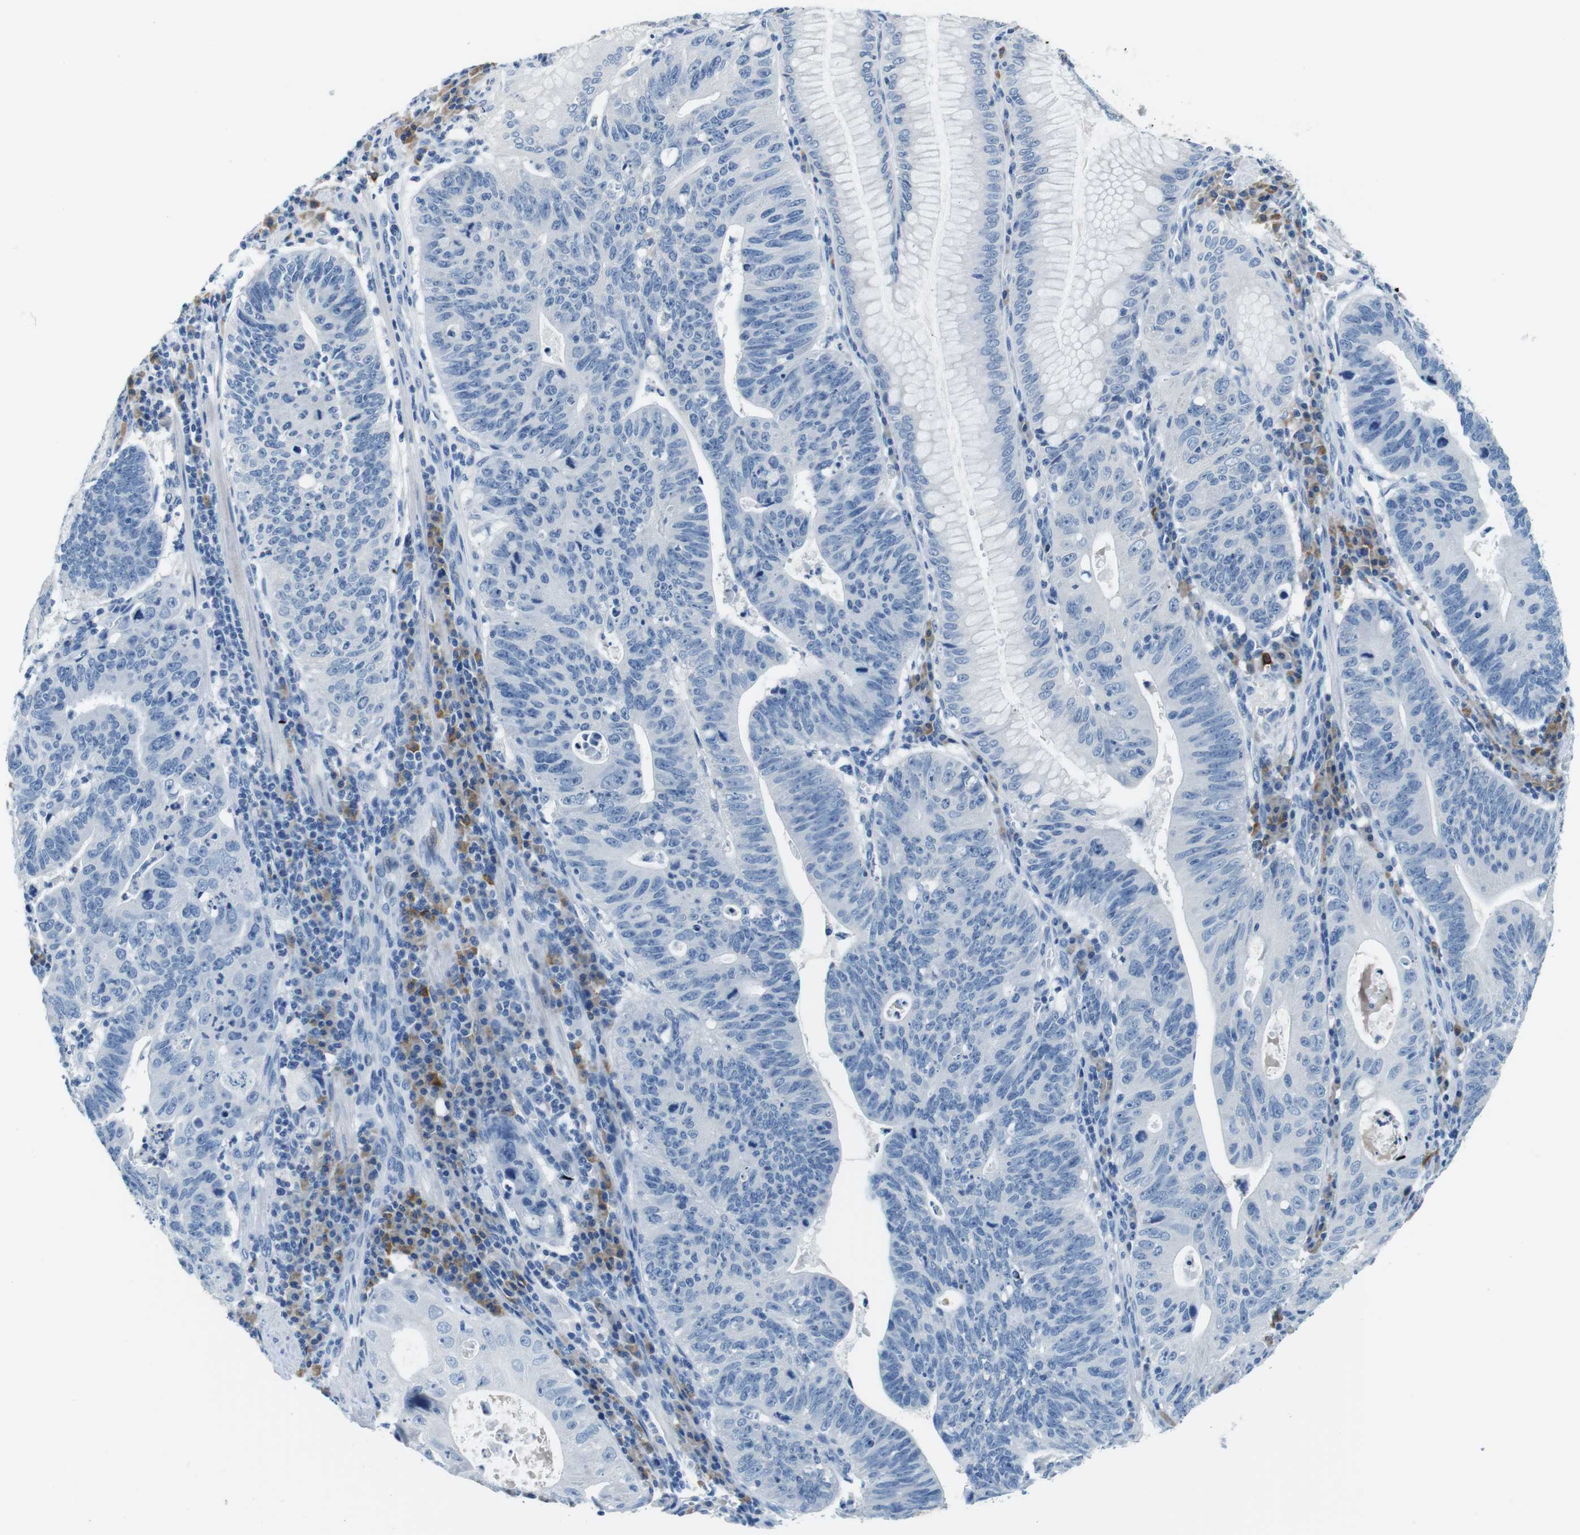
{"staining": {"intensity": "negative", "quantity": "none", "location": "none"}, "tissue": "stomach cancer", "cell_type": "Tumor cells", "image_type": "cancer", "snomed": [{"axis": "morphology", "description": "Adenocarcinoma, NOS"}, {"axis": "topography", "description": "Stomach"}], "caption": "Tumor cells show no significant expression in stomach cancer (adenocarcinoma).", "gene": "IGHD", "patient": {"sex": "male", "age": 59}}